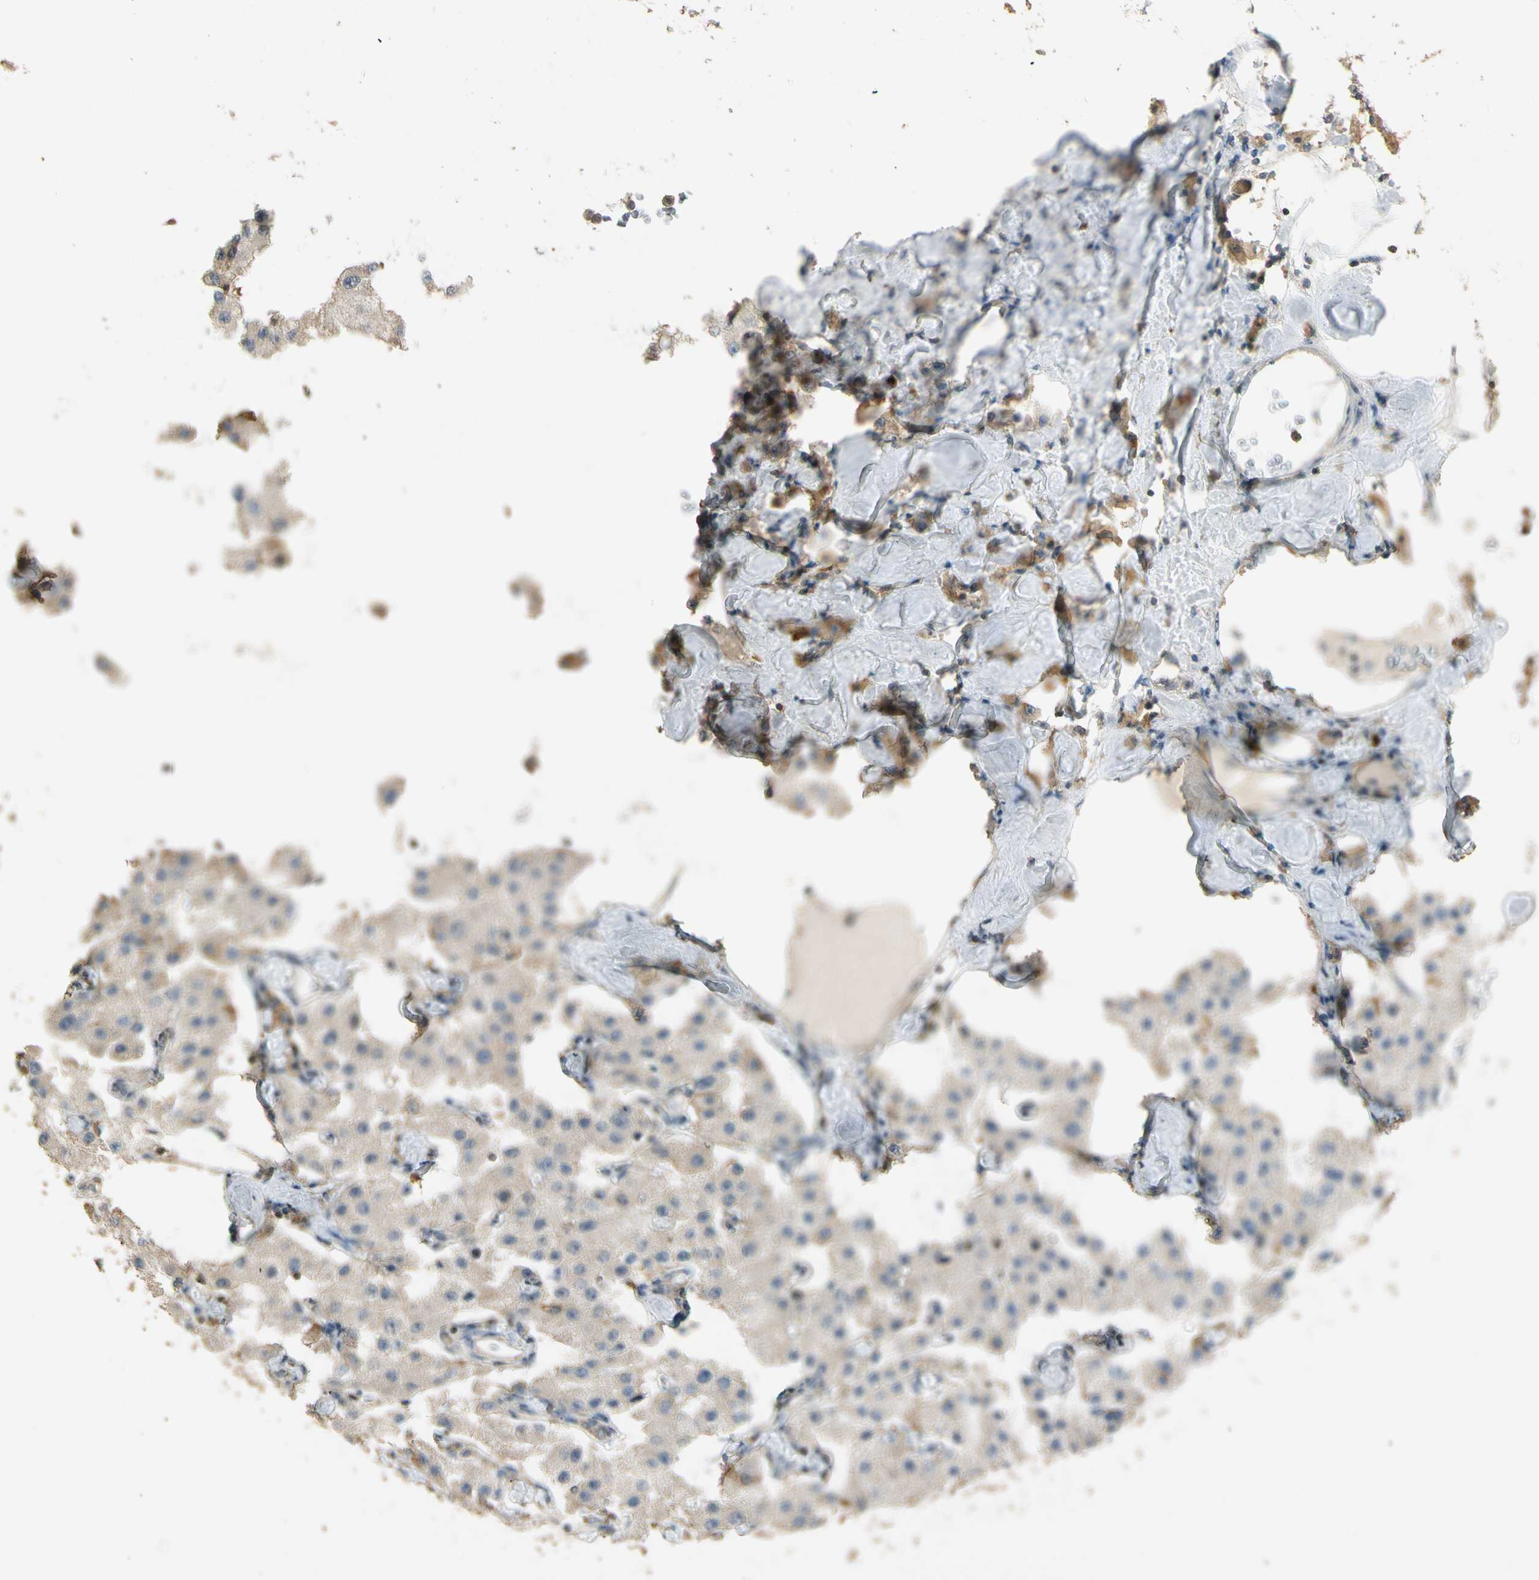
{"staining": {"intensity": "weak", "quantity": ">75%", "location": "cytoplasmic/membranous"}, "tissue": "carcinoid", "cell_type": "Tumor cells", "image_type": "cancer", "snomed": [{"axis": "morphology", "description": "Carcinoid, malignant, NOS"}, {"axis": "topography", "description": "Pancreas"}], "caption": "An image of malignant carcinoid stained for a protein demonstrates weak cytoplasmic/membranous brown staining in tumor cells.", "gene": "PLXNA1", "patient": {"sex": "male", "age": 41}}